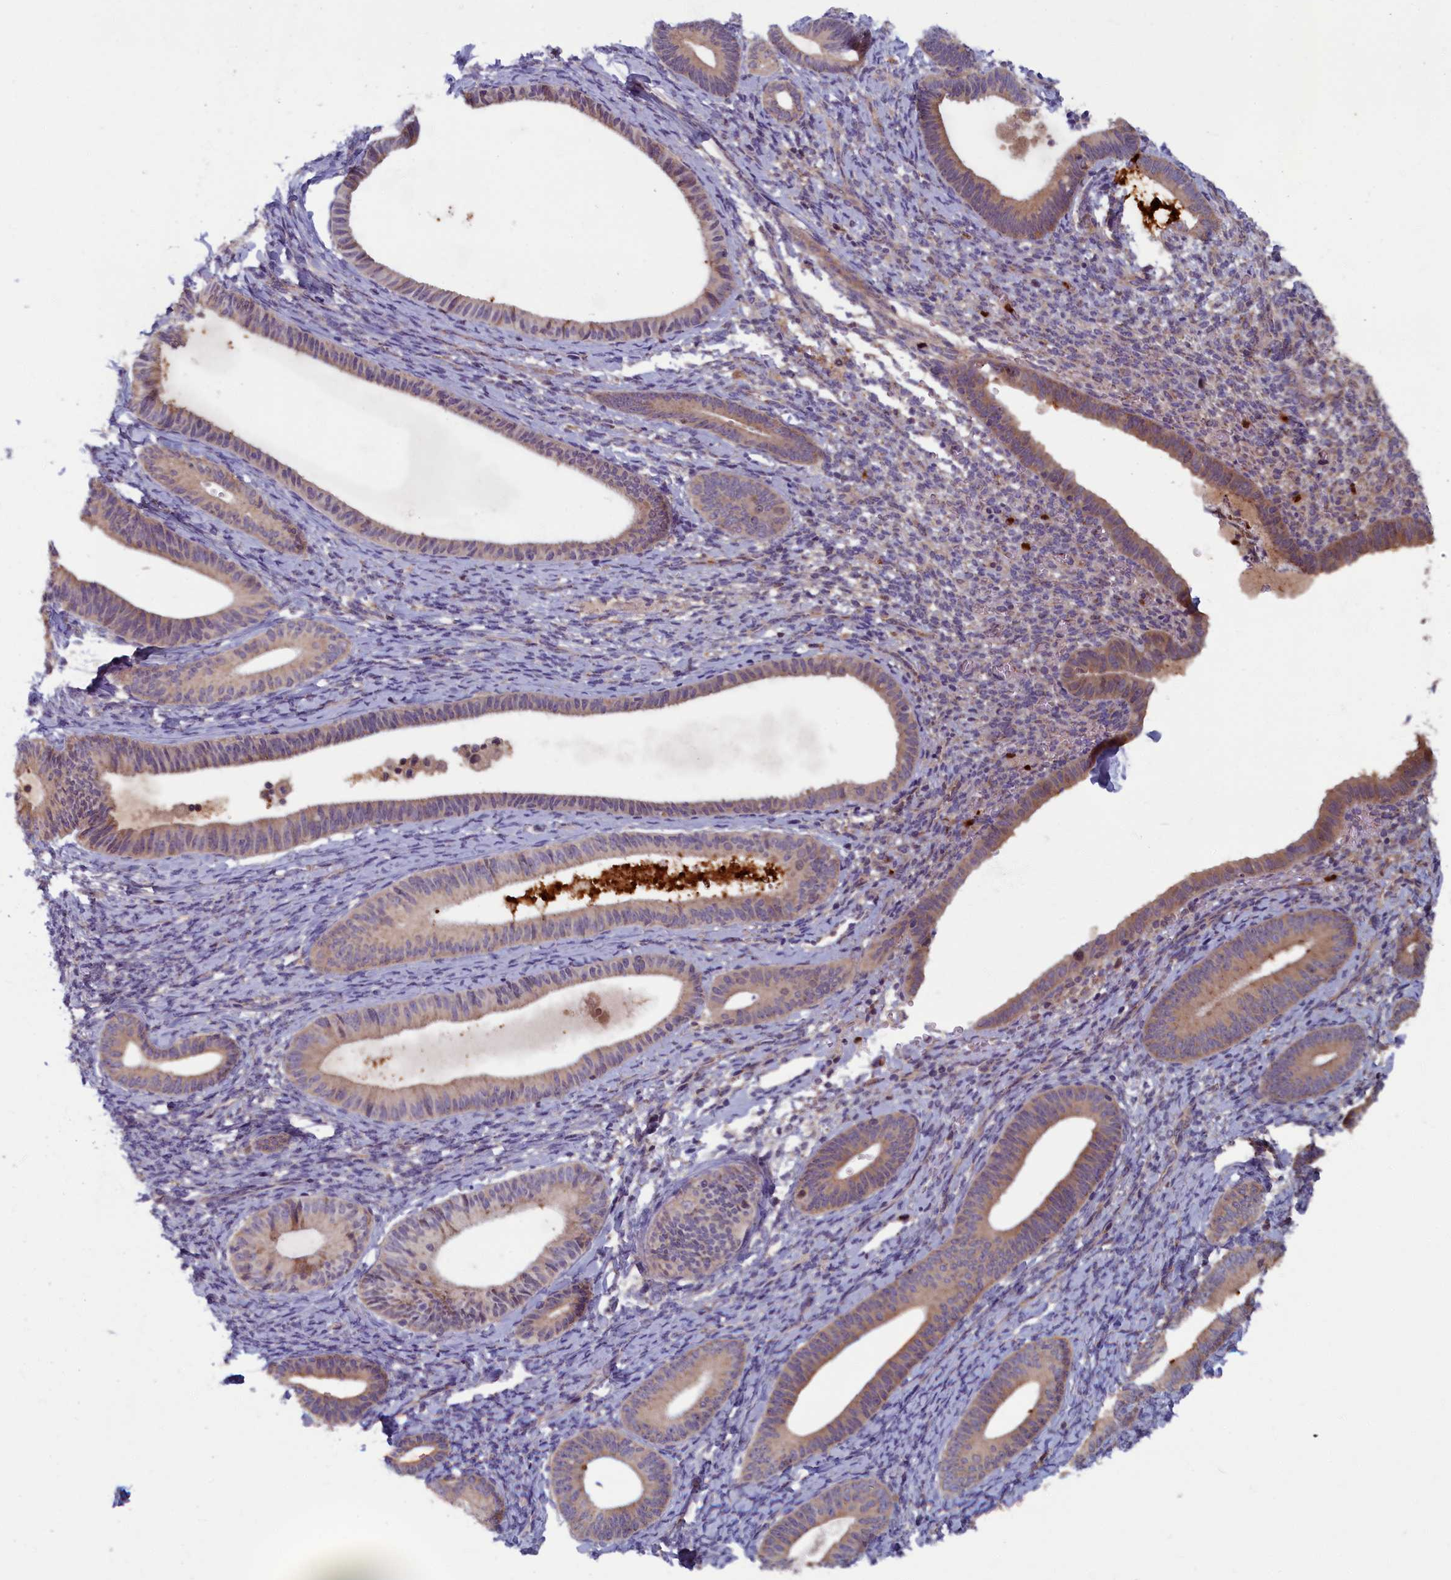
{"staining": {"intensity": "weak", "quantity": "<25%", "location": "cytoplasmic/membranous"}, "tissue": "endometrium", "cell_type": "Cells in endometrial stroma", "image_type": "normal", "snomed": [{"axis": "morphology", "description": "Normal tissue, NOS"}, {"axis": "topography", "description": "Endometrium"}], "caption": "A high-resolution histopathology image shows immunohistochemistry (IHC) staining of normal endometrium, which exhibits no significant positivity in cells in endometrial stroma.", "gene": "TNK2", "patient": {"sex": "female", "age": 65}}